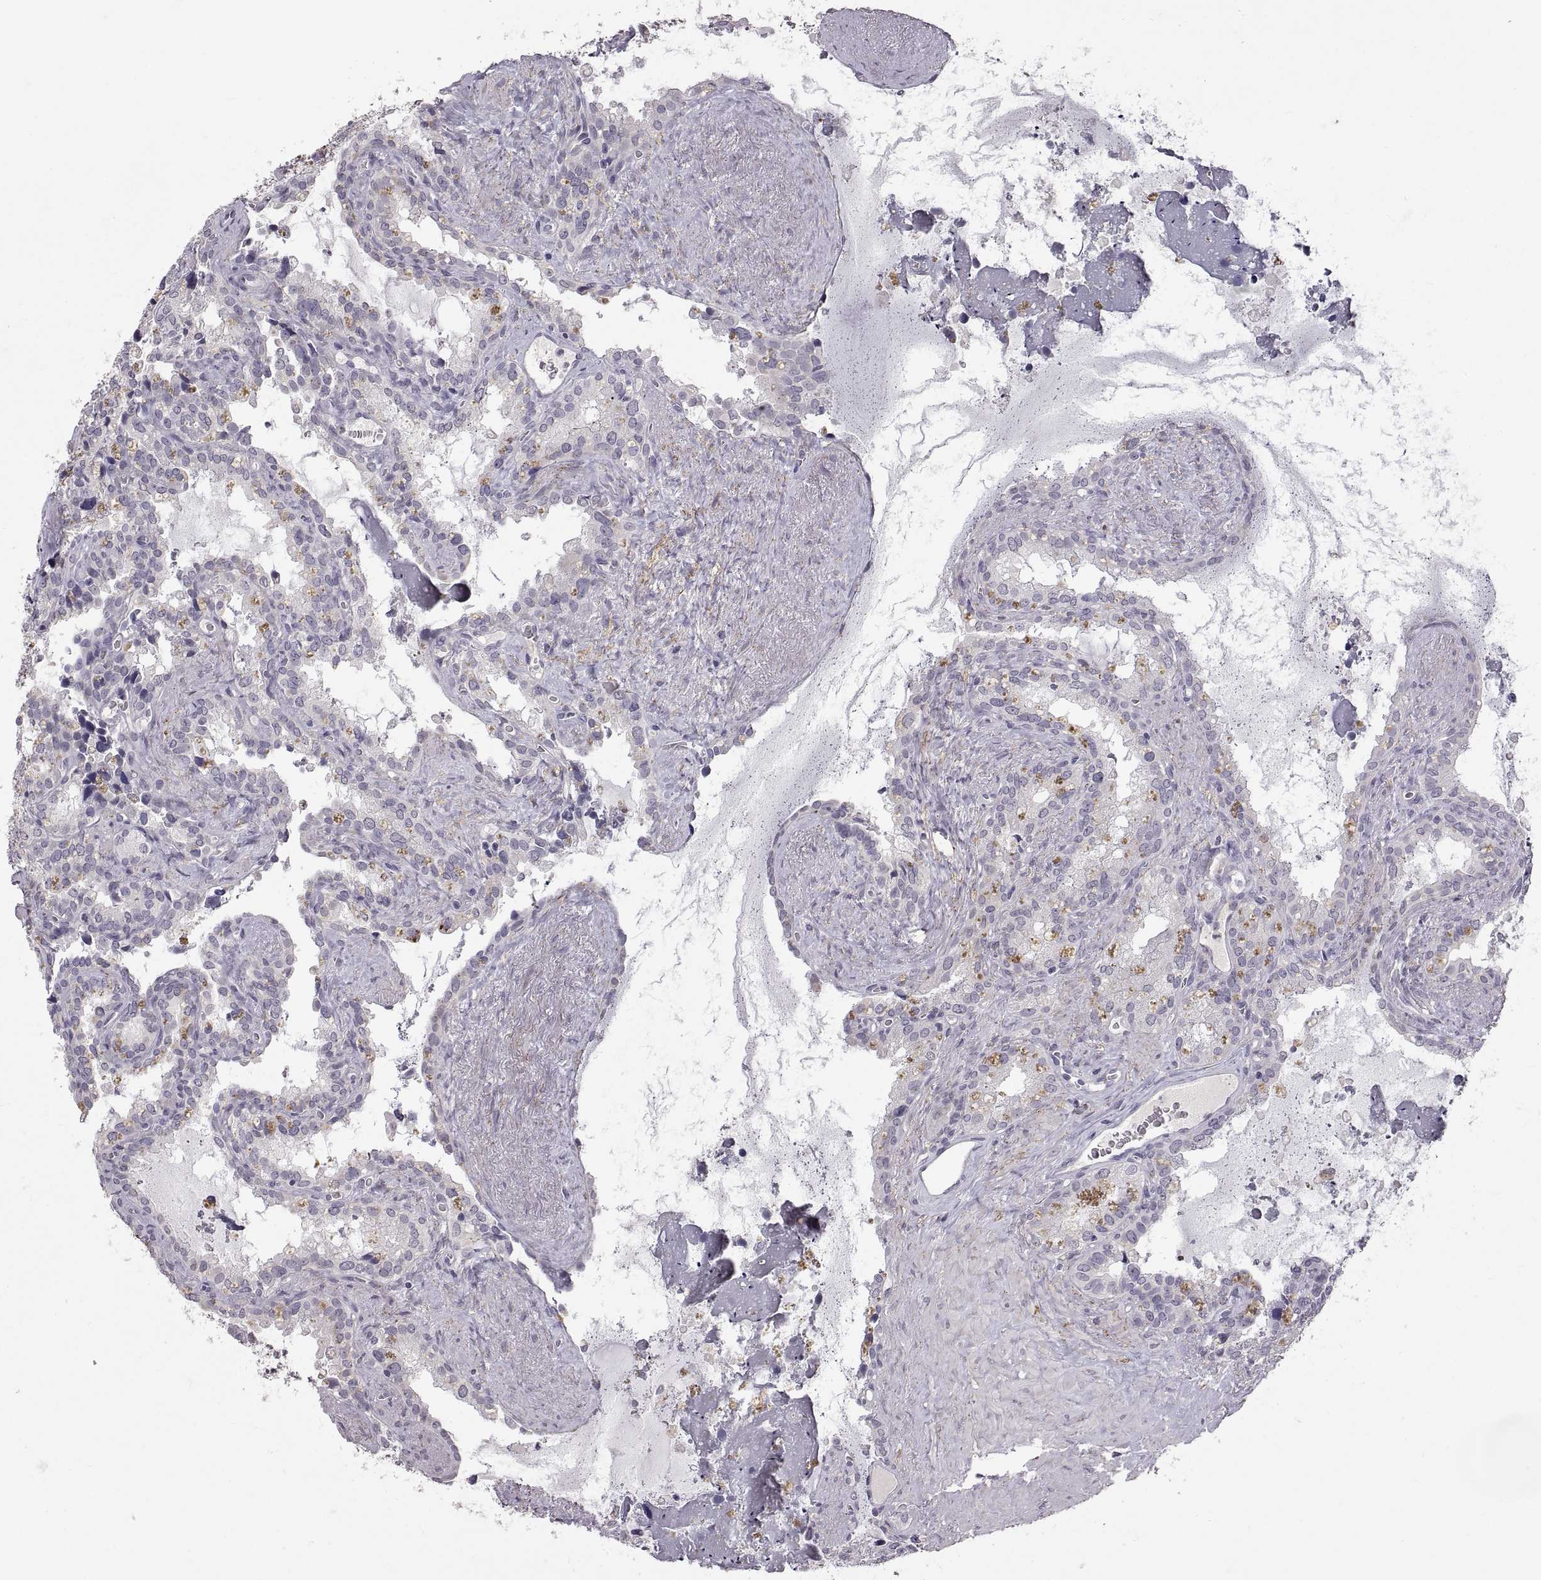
{"staining": {"intensity": "negative", "quantity": "none", "location": "none"}, "tissue": "seminal vesicle", "cell_type": "Glandular cells", "image_type": "normal", "snomed": [{"axis": "morphology", "description": "Normal tissue, NOS"}, {"axis": "topography", "description": "Seminal veicle"}], "caption": "Immunohistochemical staining of normal seminal vesicle exhibits no significant expression in glandular cells. Brightfield microscopy of immunohistochemistry (IHC) stained with DAB (3,3'-diaminobenzidine) (brown) and hematoxylin (blue), captured at high magnification.", "gene": "CDH2", "patient": {"sex": "male", "age": 71}}